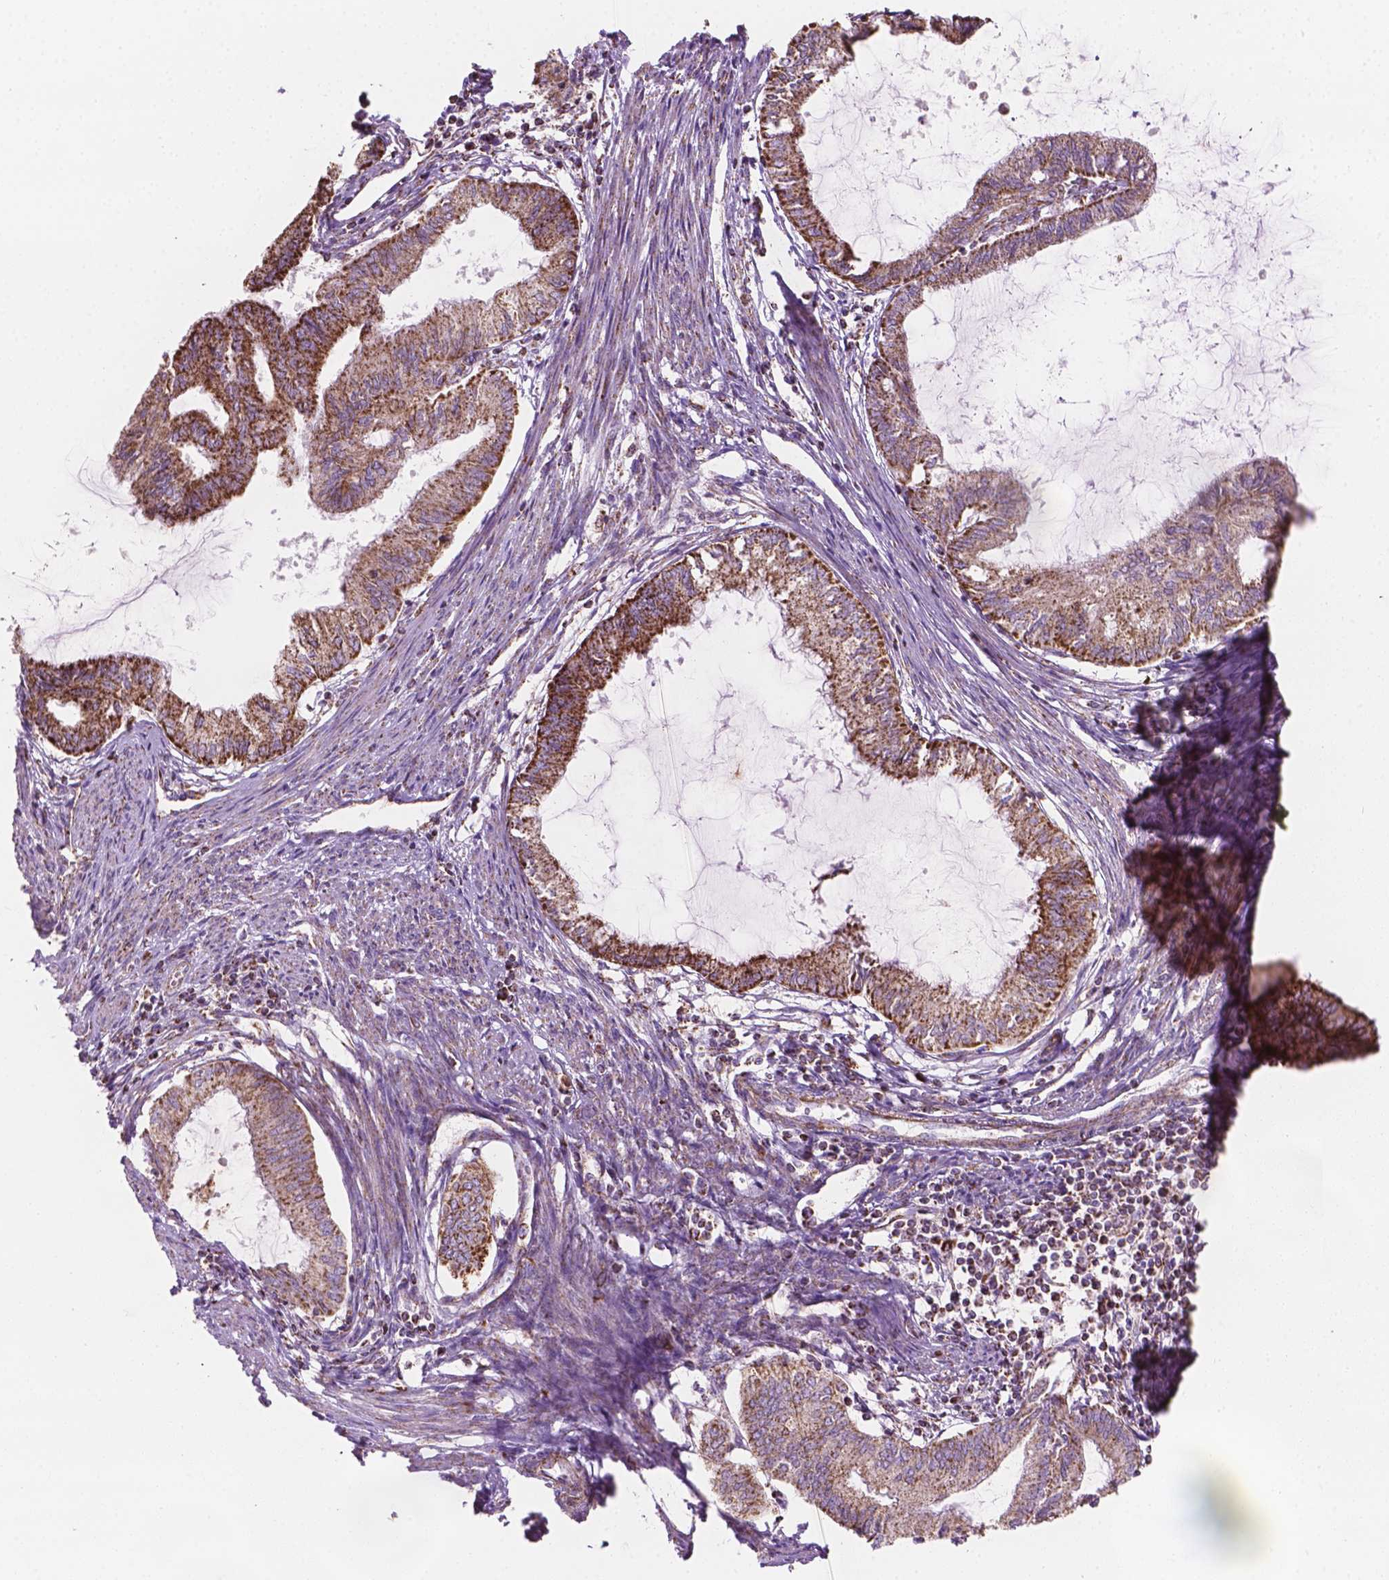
{"staining": {"intensity": "strong", "quantity": ">75%", "location": "cytoplasmic/membranous"}, "tissue": "endometrial cancer", "cell_type": "Tumor cells", "image_type": "cancer", "snomed": [{"axis": "morphology", "description": "Adenocarcinoma, NOS"}, {"axis": "topography", "description": "Endometrium"}], "caption": "An immunohistochemistry (IHC) photomicrograph of tumor tissue is shown. Protein staining in brown highlights strong cytoplasmic/membranous positivity in endometrial cancer within tumor cells.", "gene": "PIBF1", "patient": {"sex": "female", "age": 86}}